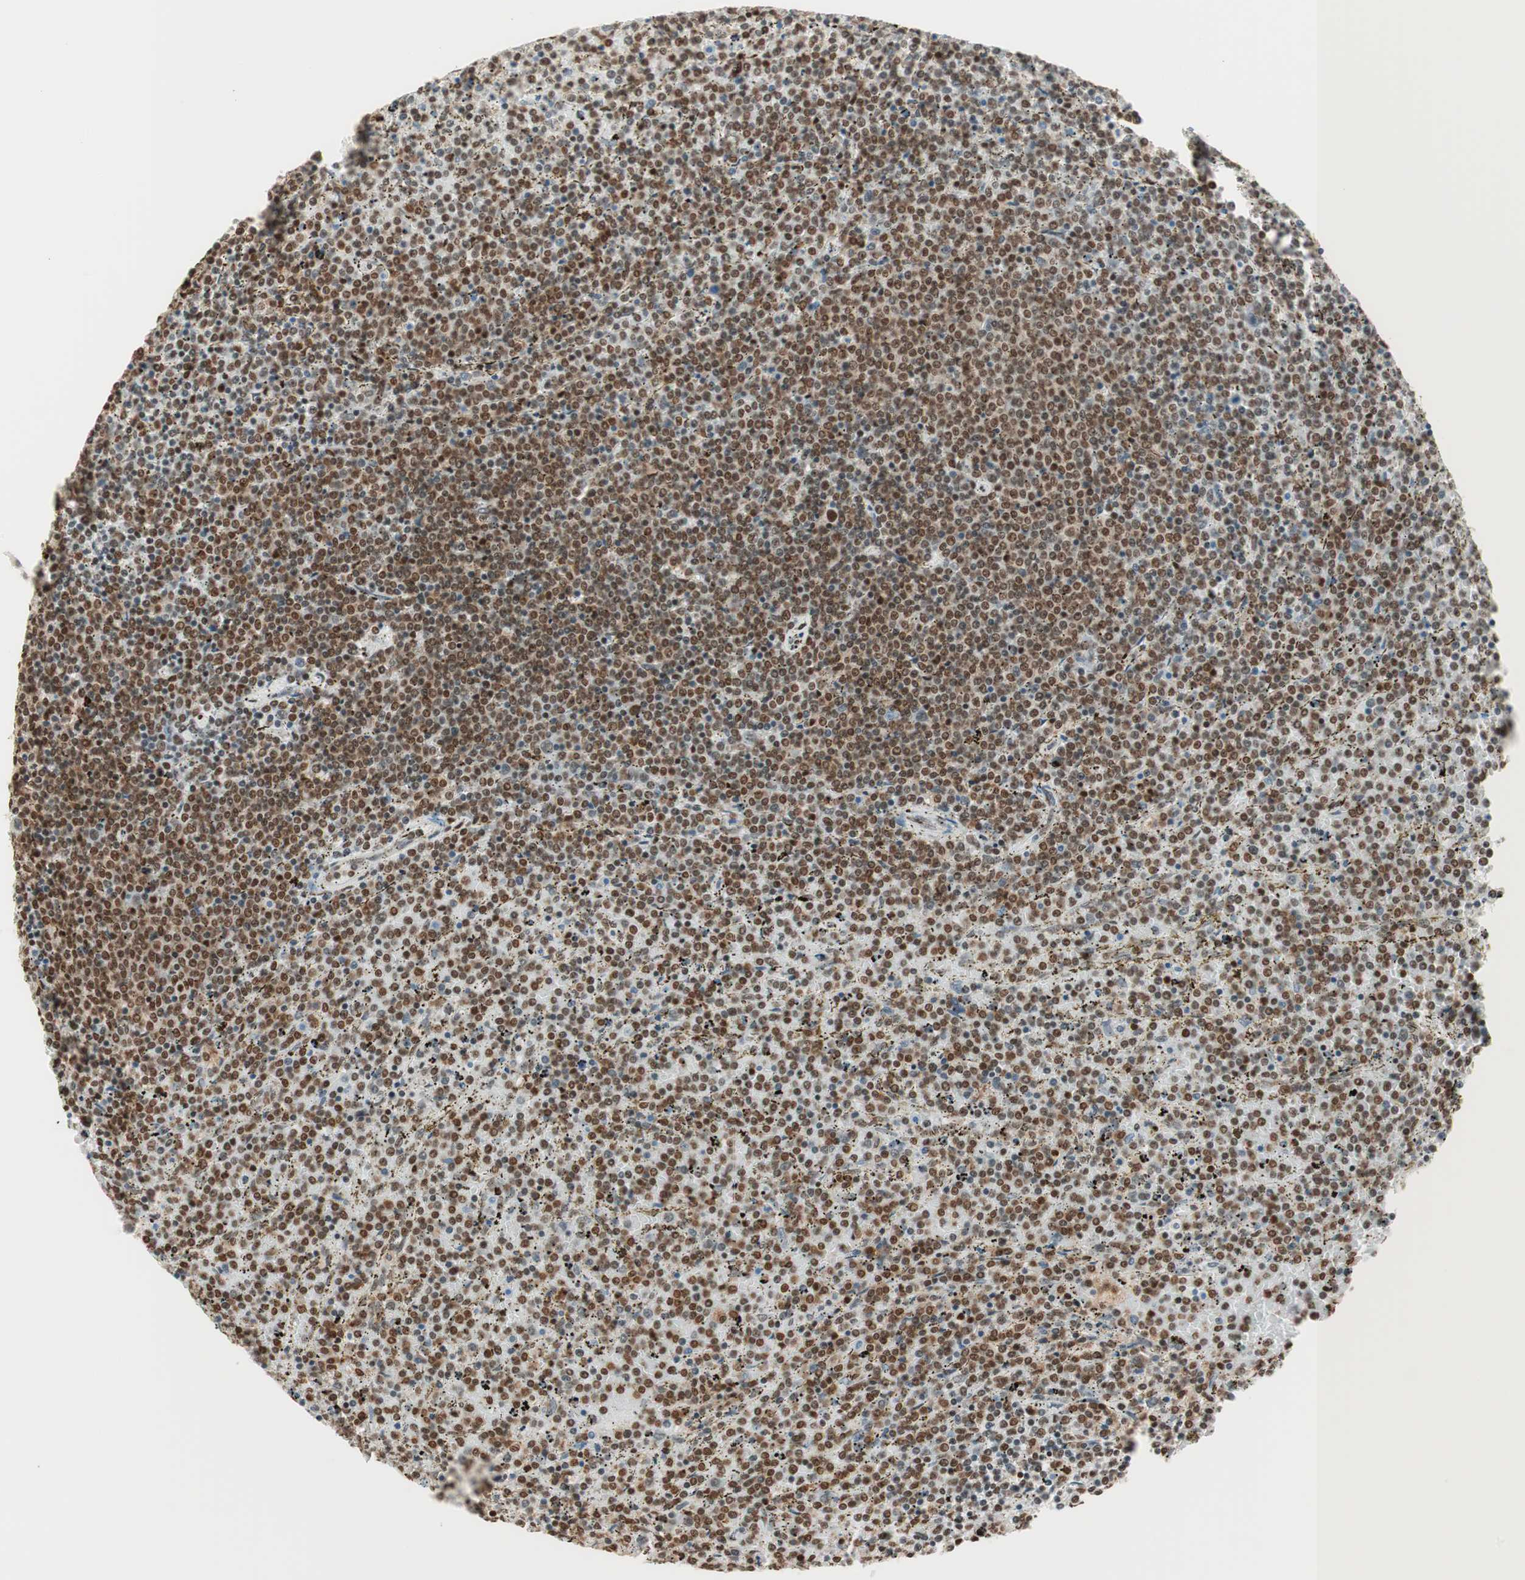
{"staining": {"intensity": "strong", "quantity": ">75%", "location": "nuclear"}, "tissue": "lymphoma", "cell_type": "Tumor cells", "image_type": "cancer", "snomed": [{"axis": "morphology", "description": "Malignant lymphoma, non-Hodgkin's type, Low grade"}, {"axis": "topography", "description": "Spleen"}], "caption": "Human lymphoma stained for a protein (brown) shows strong nuclear positive positivity in about >75% of tumor cells.", "gene": "SMARCE1", "patient": {"sex": "female", "age": 77}}